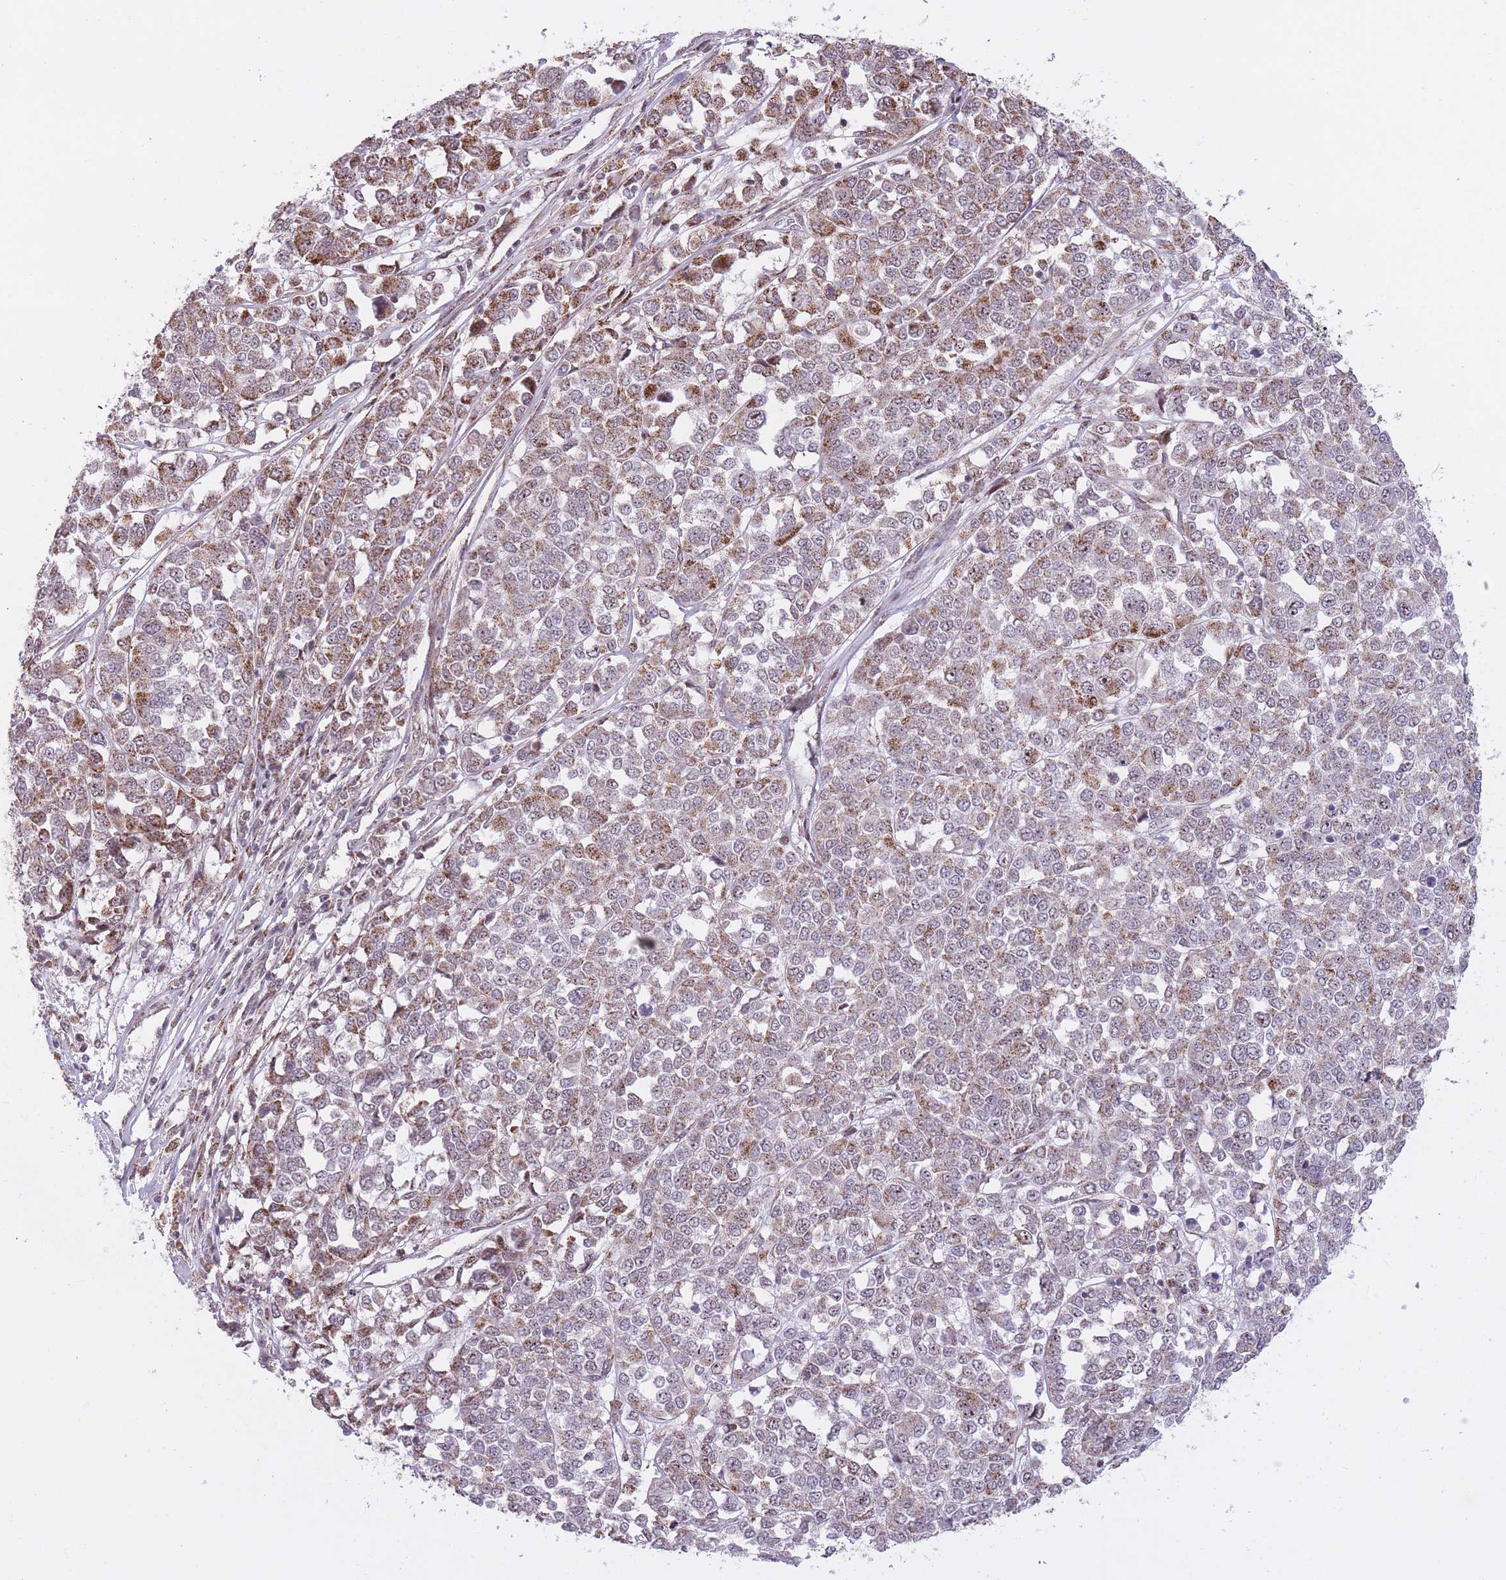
{"staining": {"intensity": "moderate", "quantity": "25%-75%", "location": "cytoplasmic/membranous"}, "tissue": "melanoma", "cell_type": "Tumor cells", "image_type": "cancer", "snomed": [{"axis": "morphology", "description": "Malignant melanoma, Metastatic site"}, {"axis": "topography", "description": "Lymph node"}], "caption": "A micrograph of melanoma stained for a protein displays moderate cytoplasmic/membranous brown staining in tumor cells. The protein is stained brown, and the nuclei are stained in blue (DAB (3,3'-diaminobenzidine) IHC with brightfield microscopy, high magnification).", "gene": "DPYSL4", "patient": {"sex": "male", "age": 44}}